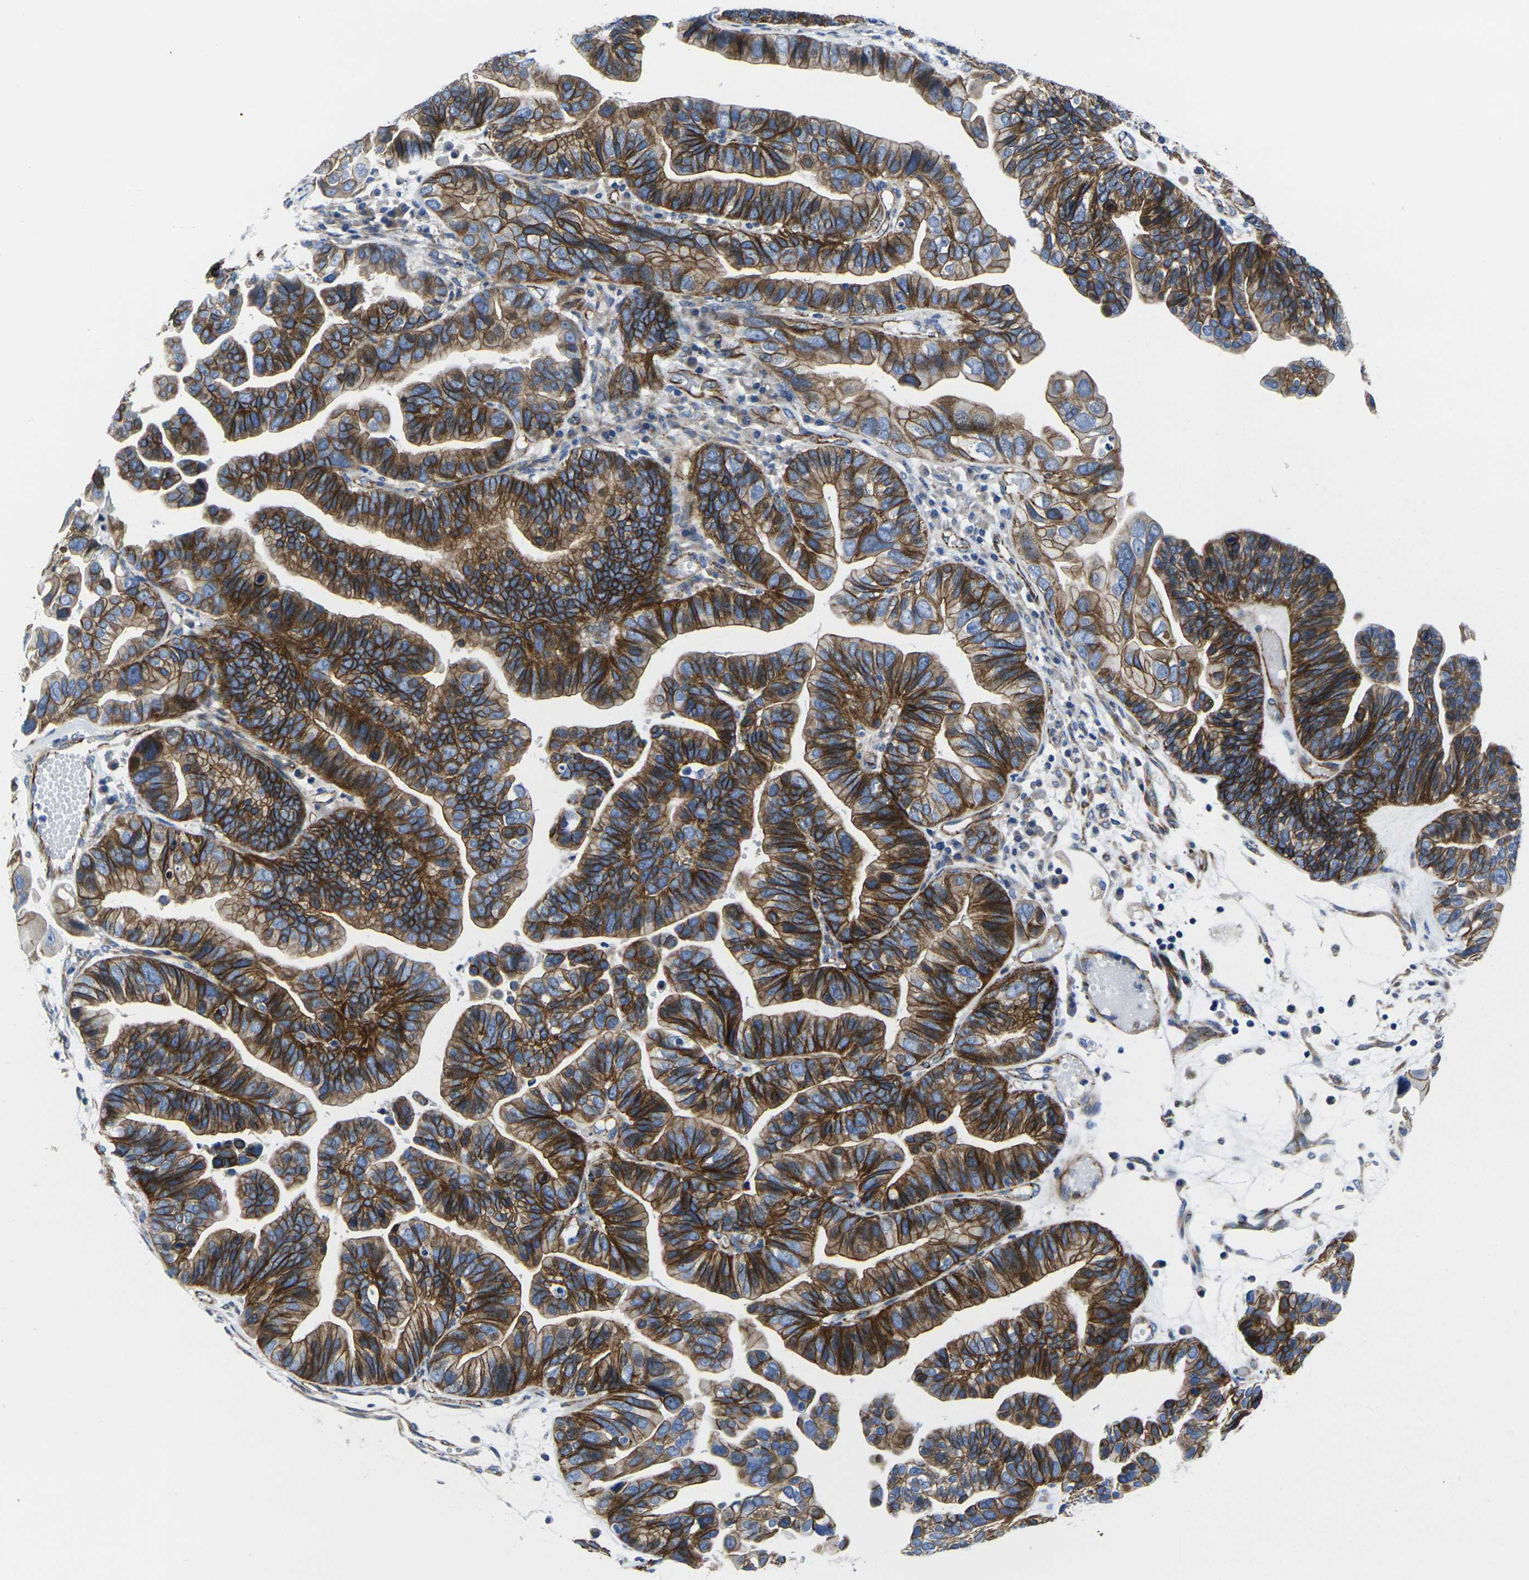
{"staining": {"intensity": "strong", "quantity": ">75%", "location": "cytoplasmic/membranous"}, "tissue": "ovarian cancer", "cell_type": "Tumor cells", "image_type": "cancer", "snomed": [{"axis": "morphology", "description": "Cystadenocarcinoma, serous, NOS"}, {"axis": "topography", "description": "Ovary"}], "caption": "Immunohistochemistry (DAB (3,3'-diaminobenzidine)) staining of ovarian cancer (serous cystadenocarcinoma) displays strong cytoplasmic/membranous protein expression in approximately >75% of tumor cells.", "gene": "NUMB", "patient": {"sex": "female", "age": 56}}